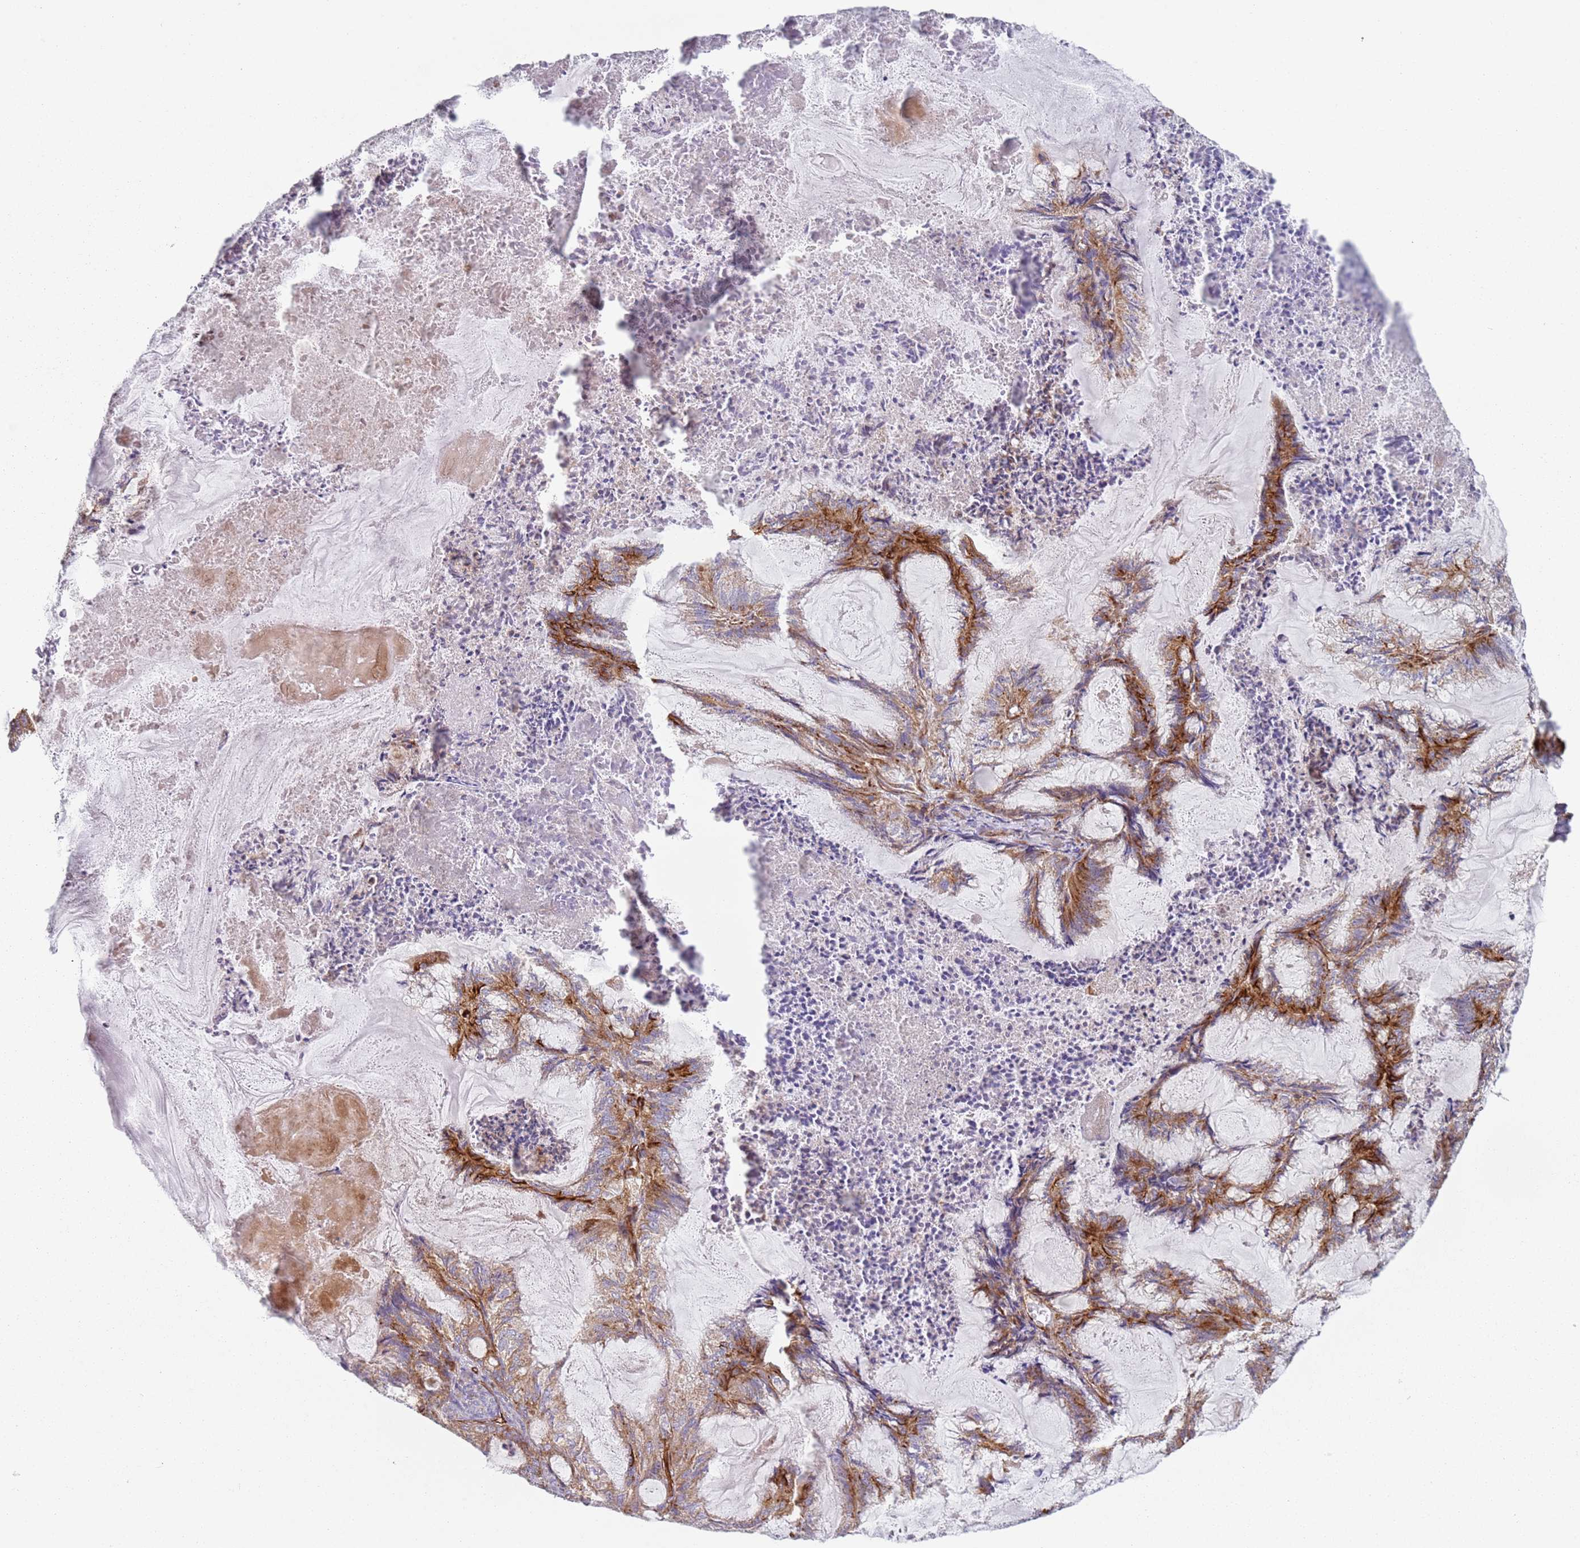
{"staining": {"intensity": "moderate", "quantity": ">75%", "location": "cytoplasmic/membranous"}, "tissue": "endometrial cancer", "cell_type": "Tumor cells", "image_type": "cancer", "snomed": [{"axis": "morphology", "description": "Adenocarcinoma, NOS"}, {"axis": "topography", "description": "Endometrium"}], "caption": "High-magnification brightfield microscopy of endometrial cancer stained with DAB (brown) and counterstained with hematoxylin (blue). tumor cells exhibit moderate cytoplasmic/membranous staining is appreciated in approximately>75% of cells. (Brightfield microscopy of DAB IHC at high magnification).", "gene": "SNAPIN", "patient": {"sex": "female", "age": 86}}